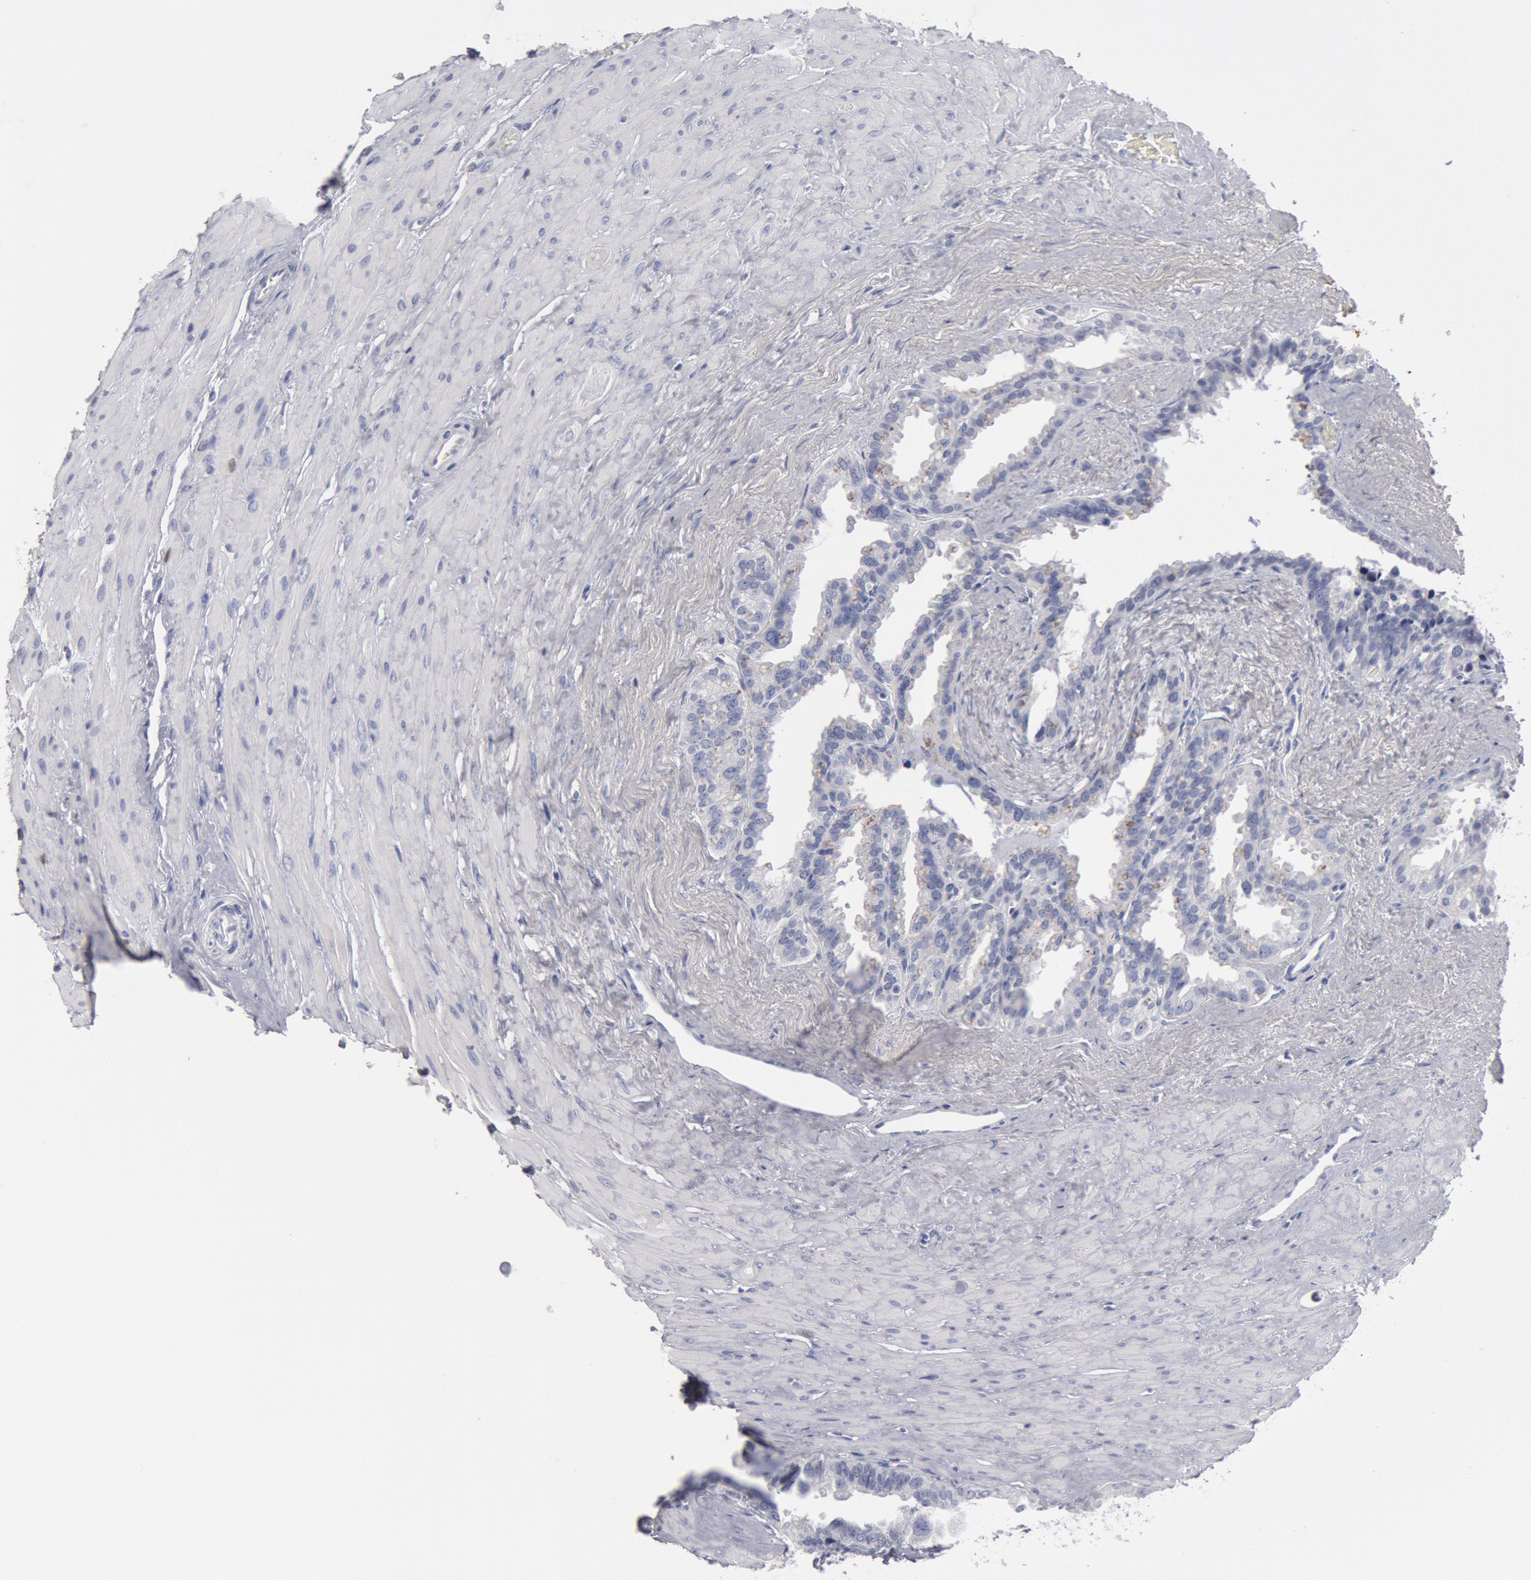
{"staining": {"intensity": "negative", "quantity": "none", "location": "none"}, "tissue": "seminal vesicle", "cell_type": "Glandular cells", "image_type": "normal", "snomed": [{"axis": "morphology", "description": "Normal tissue, NOS"}, {"axis": "topography", "description": "Prostate"}, {"axis": "topography", "description": "Seminal veicle"}], "caption": "A high-resolution micrograph shows immunohistochemistry staining of unremarkable seminal vesicle, which displays no significant positivity in glandular cells. The staining is performed using DAB brown chromogen with nuclei counter-stained in using hematoxylin.", "gene": "FOXA2", "patient": {"sex": "male", "age": 63}}